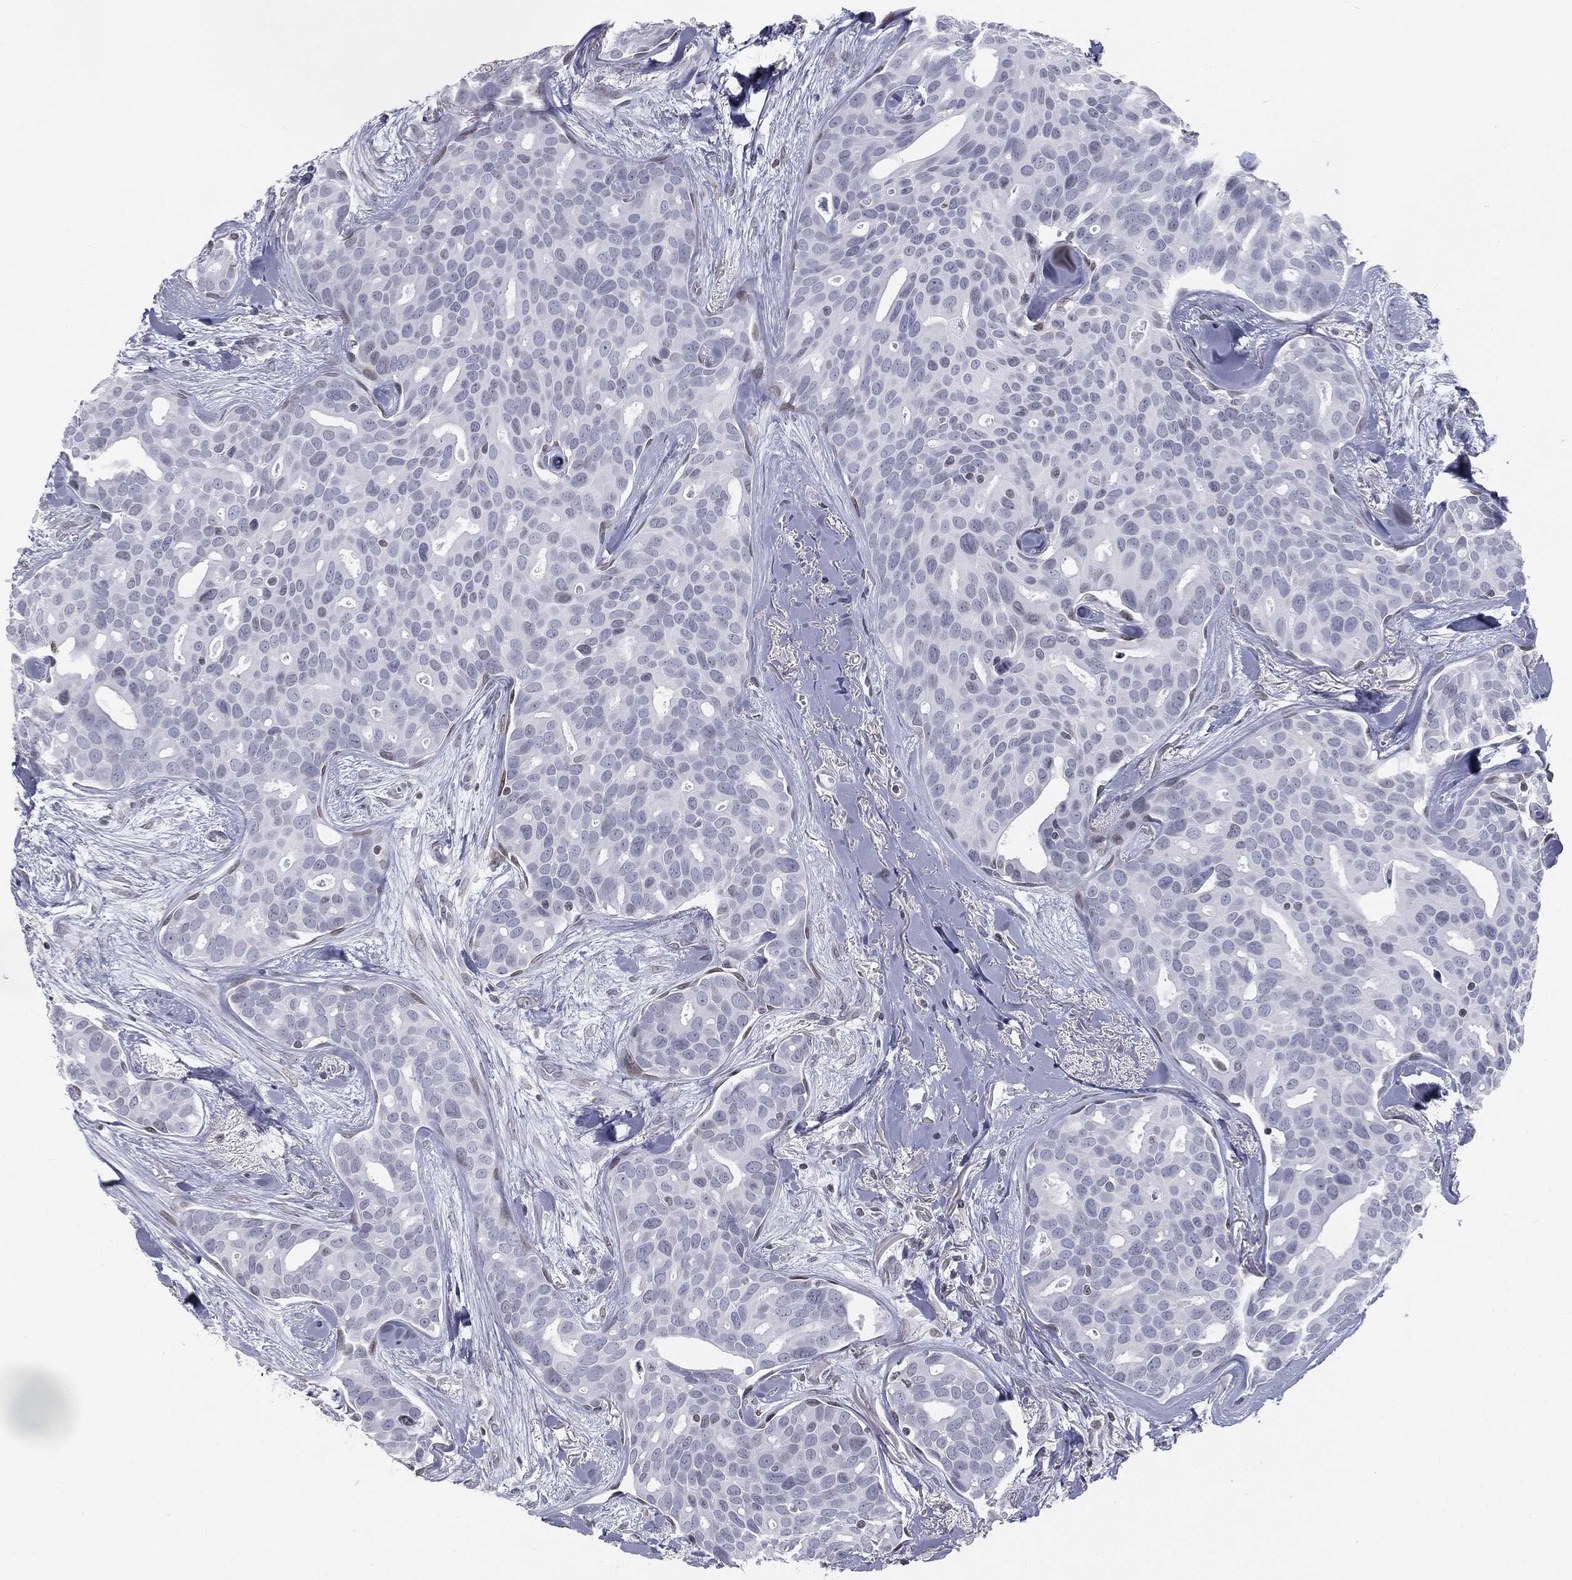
{"staining": {"intensity": "negative", "quantity": "none", "location": "none"}, "tissue": "breast cancer", "cell_type": "Tumor cells", "image_type": "cancer", "snomed": [{"axis": "morphology", "description": "Duct carcinoma"}, {"axis": "topography", "description": "Breast"}], "caption": "Image shows no protein expression in tumor cells of breast cancer tissue.", "gene": "ALDOB", "patient": {"sex": "female", "age": 54}}